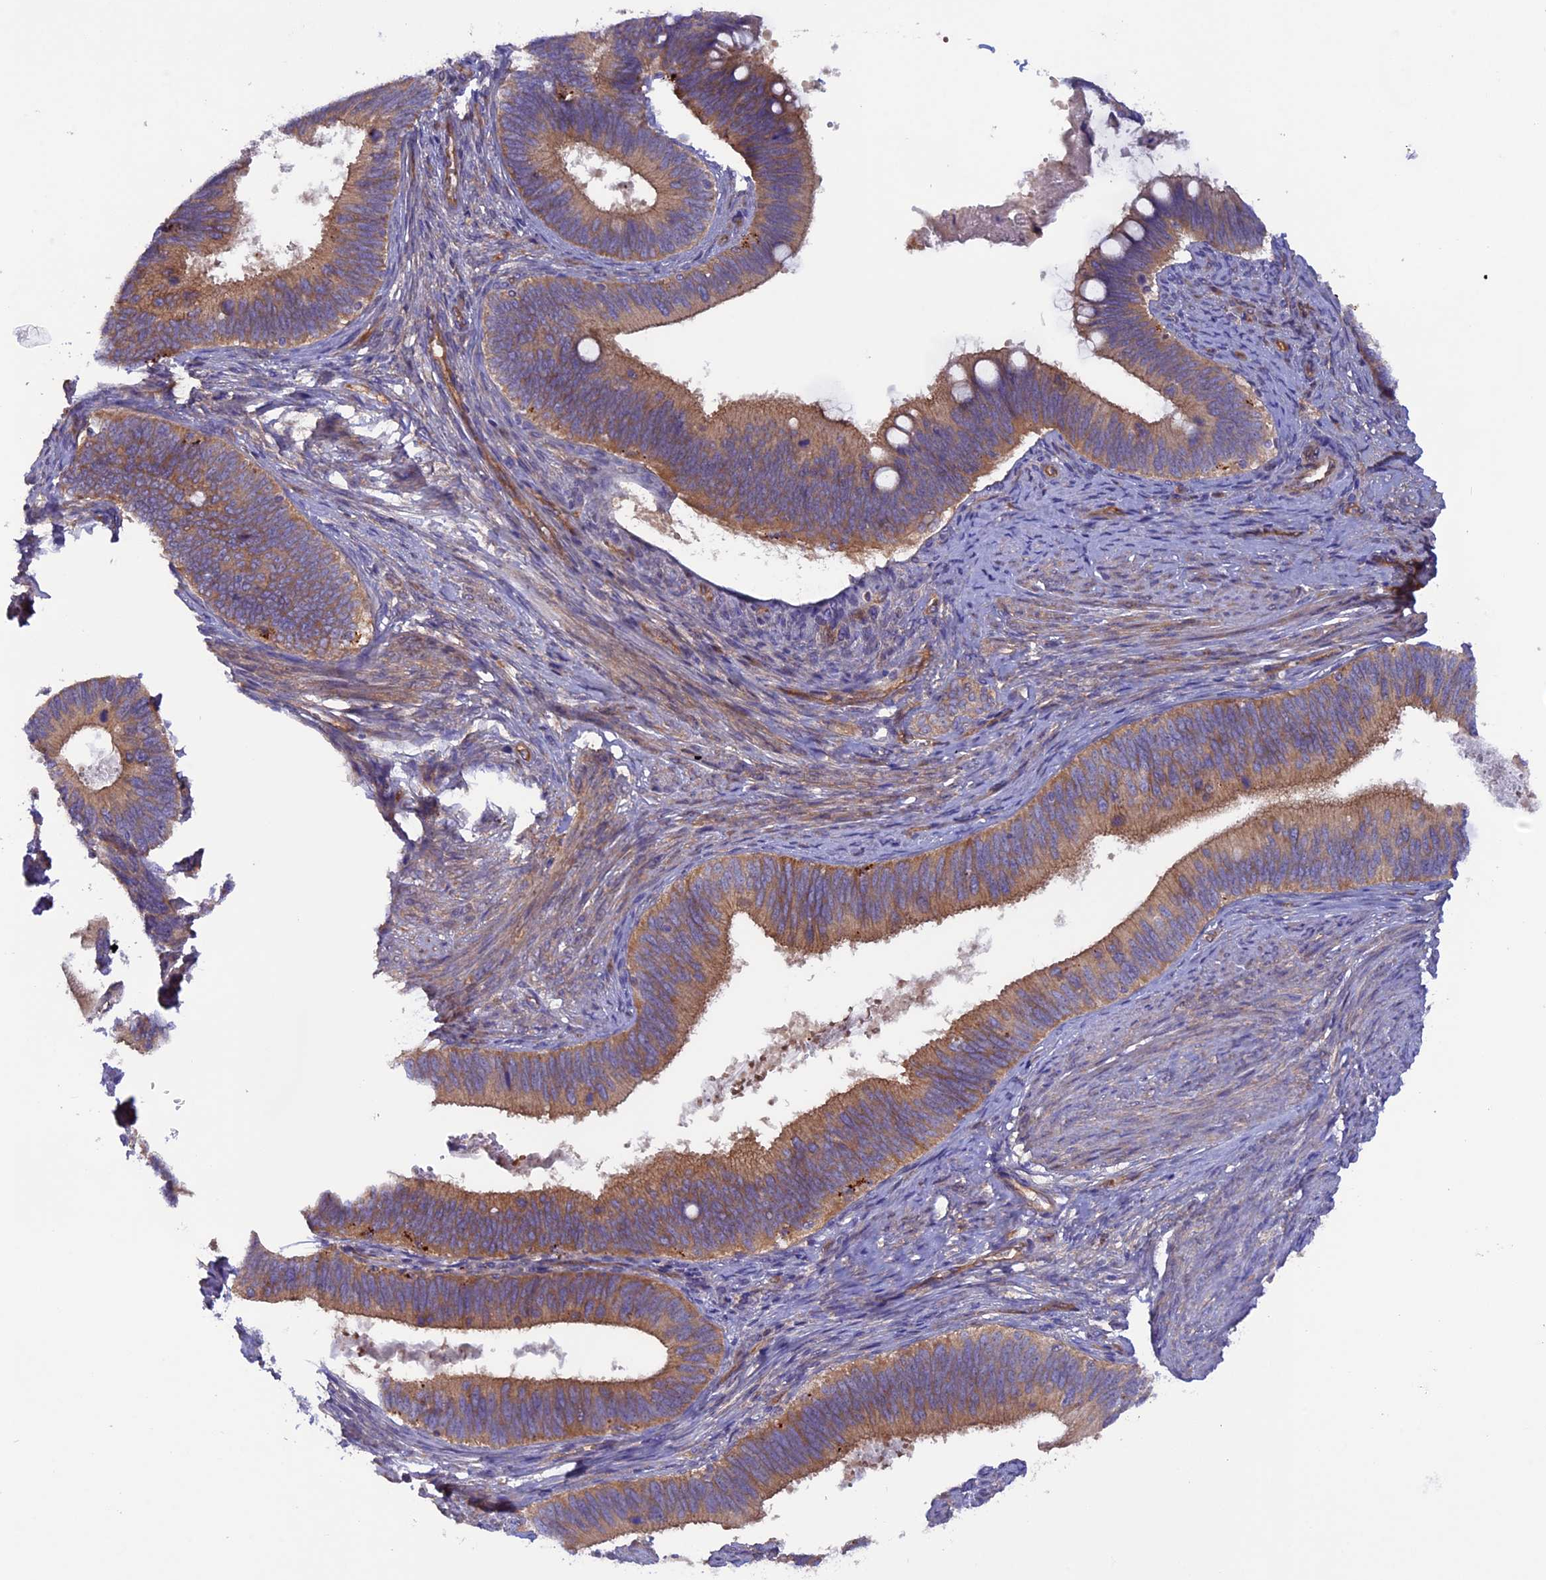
{"staining": {"intensity": "moderate", "quantity": ">75%", "location": "cytoplasmic/membranous"}, "tissue": "cervical cancer", "cell_type": "Tumor cells", "image_type": "cancer", "snomed": [{"axis": "morphology", "description": "Adenocarcinoma, NOS"}, {"axis": "topography", "description": "Cervix"}], "caption": "High-power microscopy captured an IHC photomicrograph of adenocarcinoma (cervical), revealing moderate cytoplasmic/membranous staining in approximately >75% of tumor cells.", "gene": "DUS3L", "patient": {"sex": "female", "age": 42}}